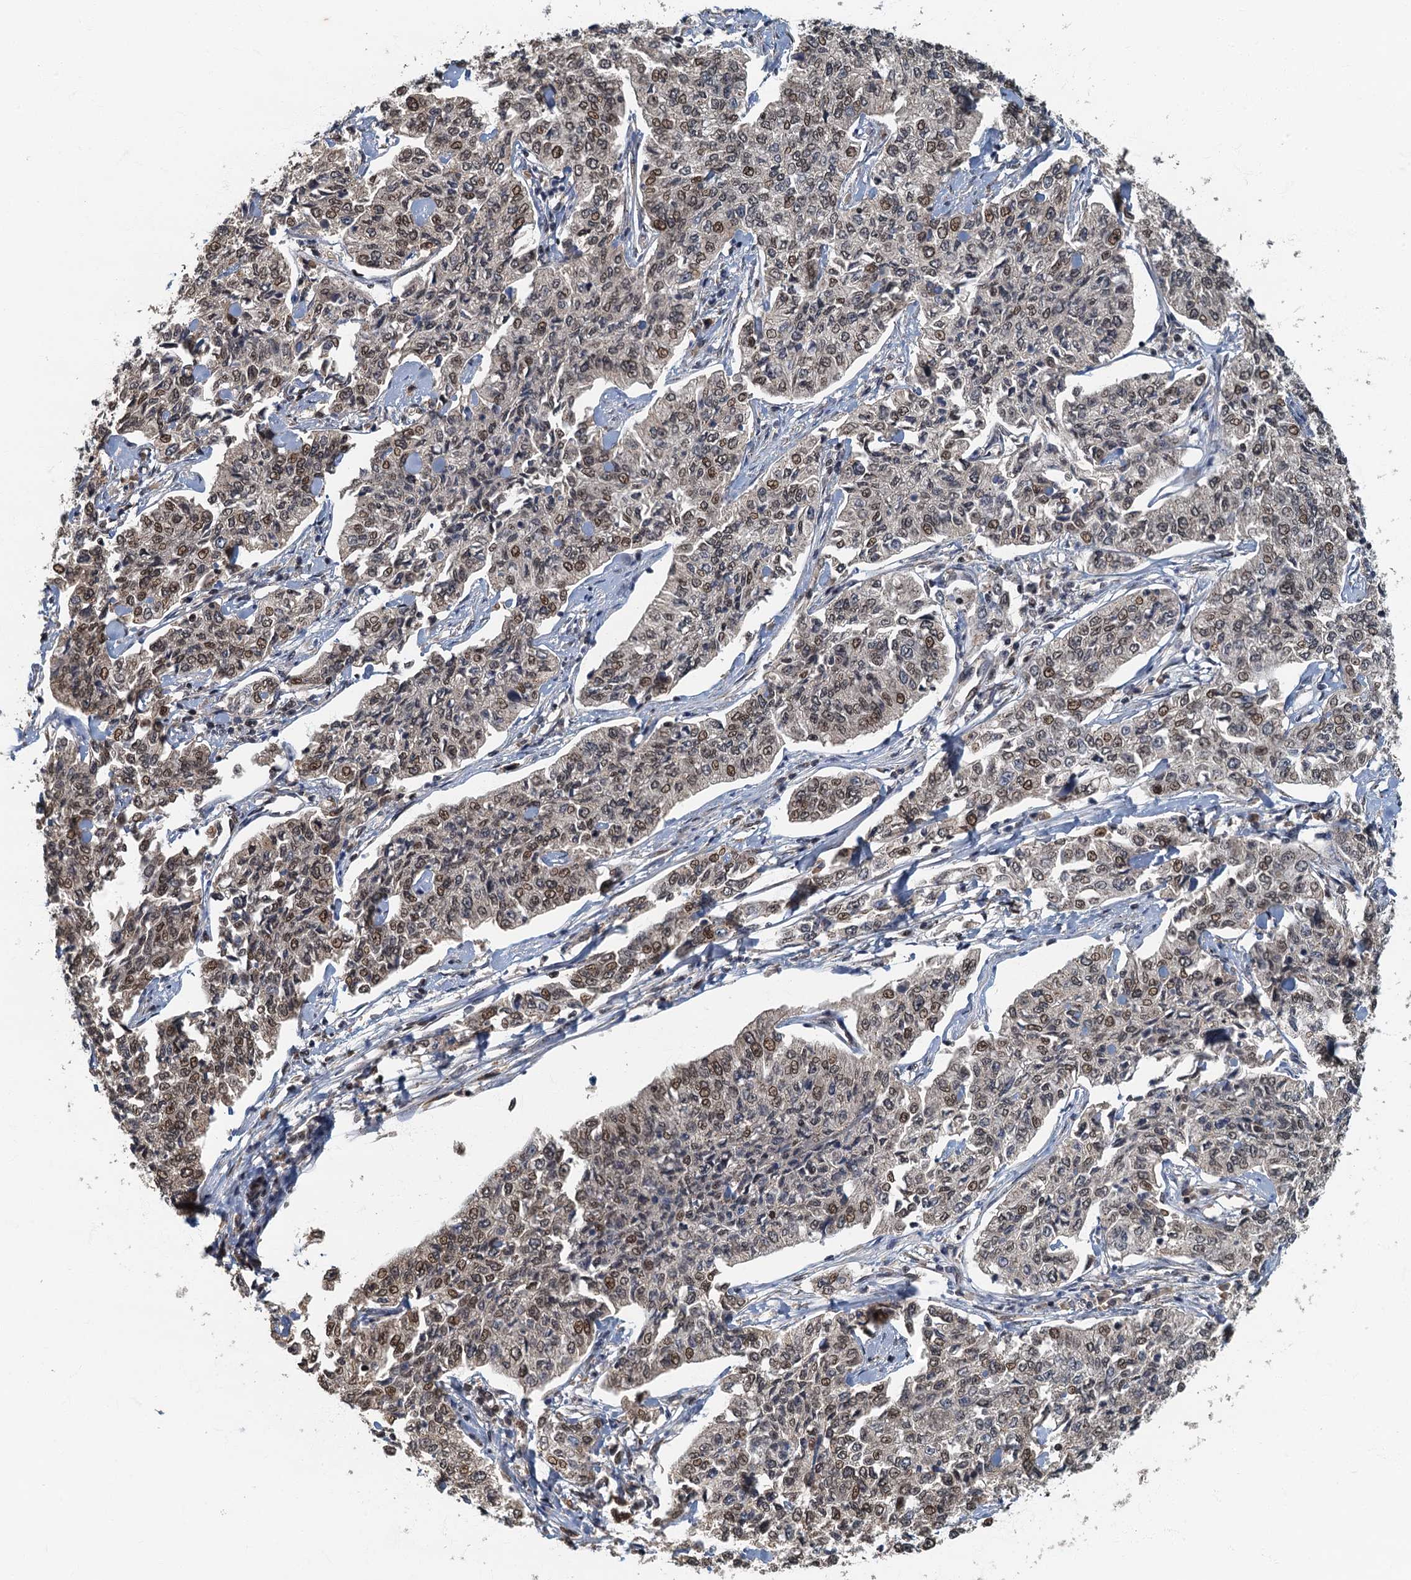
{"staining": {"intensity": "moderate", "quantity": ">75%", "location": "nuclear"}, "tissue": "cervical cancer", "cell_type": "Tumor cells", "image_type": "cancer", "snomed": [{"axis": "morphology", "description": "Squamous cell carcinoma, NOS"}, {"axis": "topography", "description": "Cervix"}], "caption": "Immunohistochemistry (IHC) micrograph of neoplastic tissue: squamous cell carcinoma (cervical) stained using immunohistochemistry shows medium levels of moderate protein expression localized specifically in the nuclear of tumor cells, appearing as a nuclear brown color.", "gene": "CKAP2L", "patient": {"sex": "female", "age": 35}}